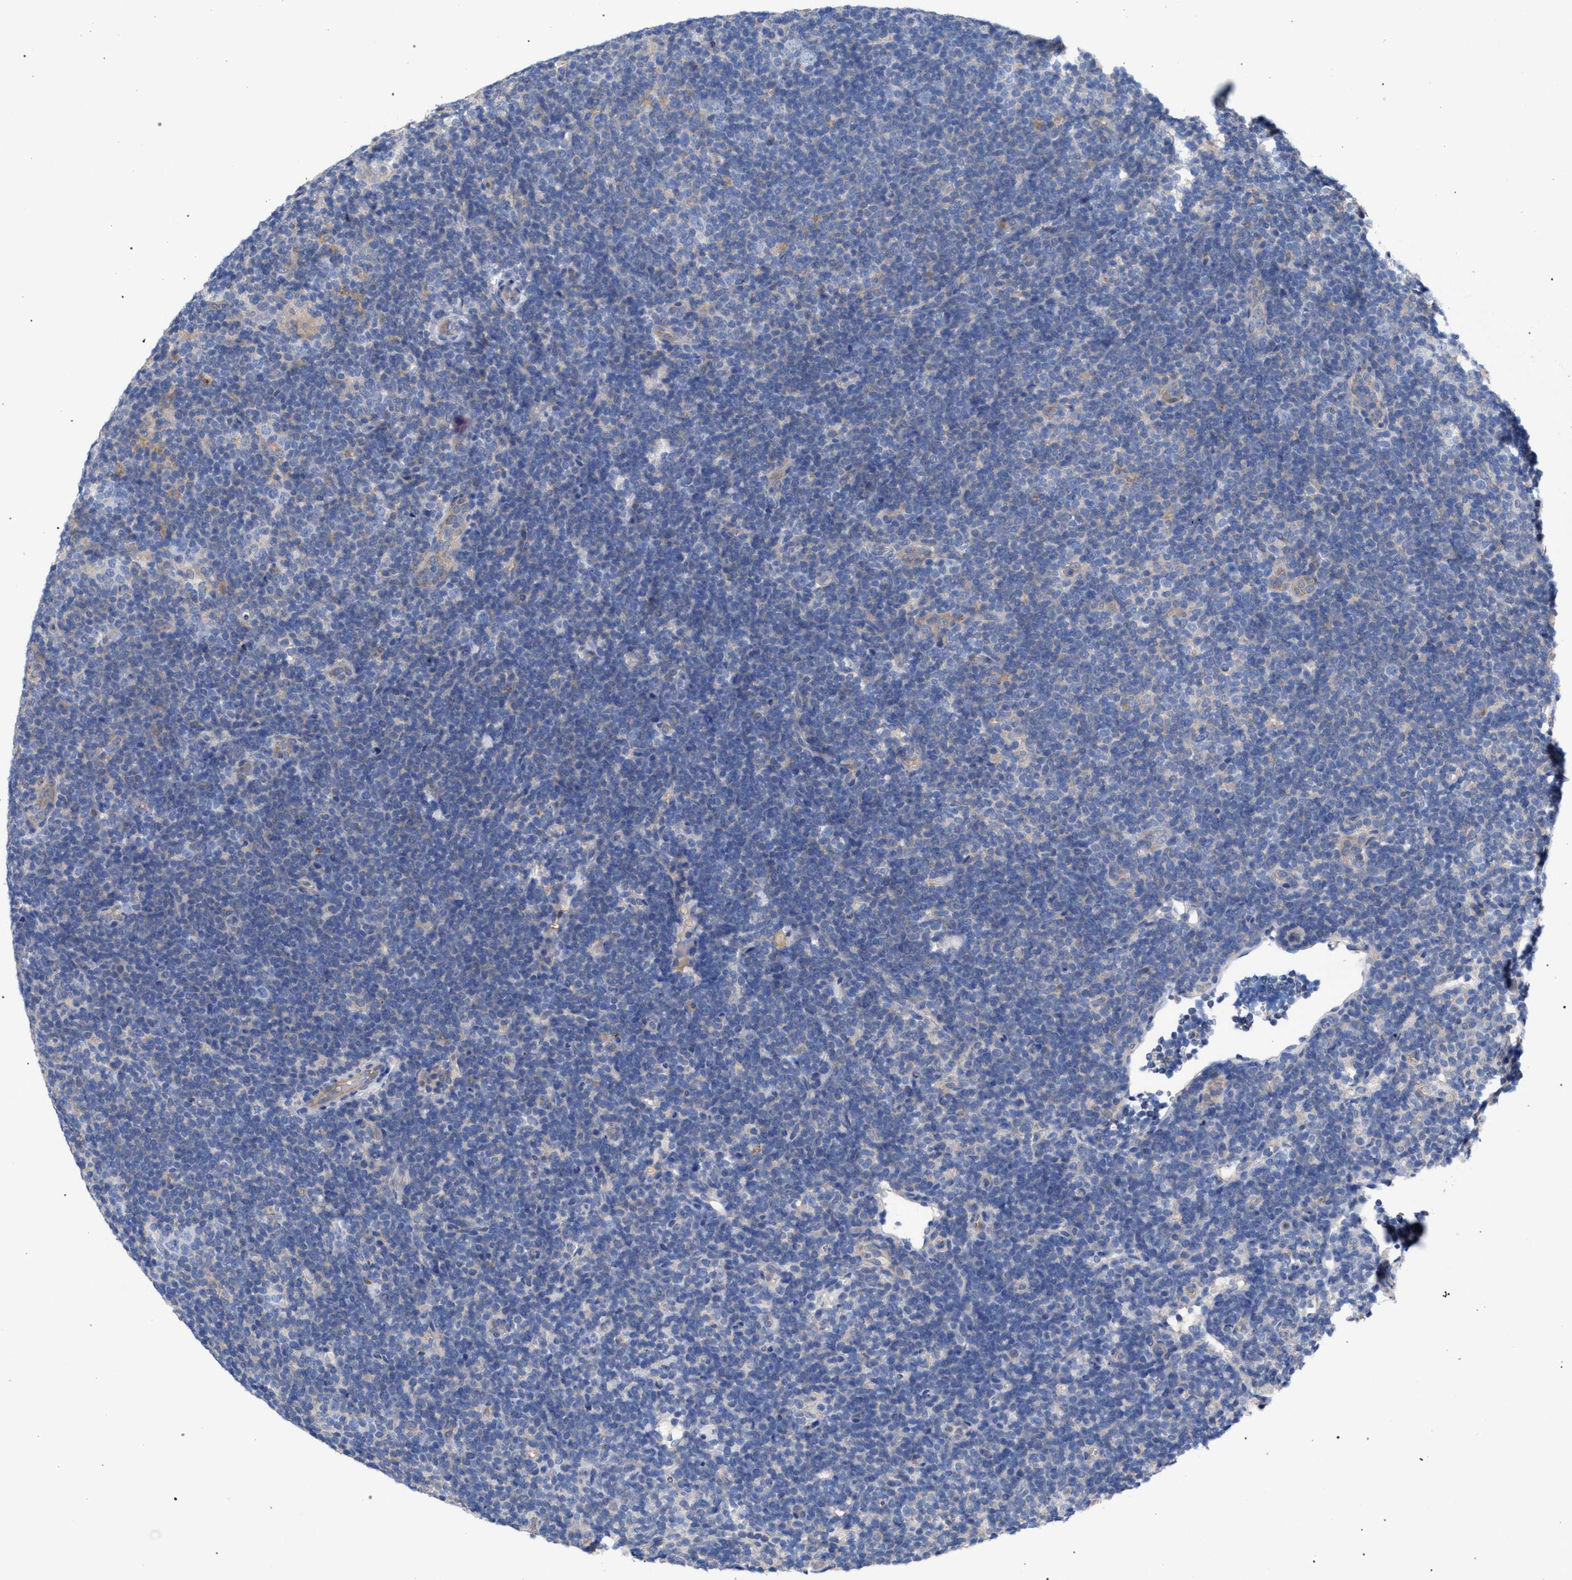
{"staining": {"intensity": "weak", "quantity": "<25%", "location": "cytoplasmic/membranous"}, "tissue": "lymphoma", "cell_type": "Tumor cells", "image_type": "cancer", "snomed": [{"axis": "morphology", "description": "Hodgkin's disease, NOS"}, {"axis": "topography", "description": "Lymph node"}], "caption": "The image demonstrates no staining of tumor cells in lymphoma.", "gene": "GMPR", "patient": {"sex": "female", "age": 57}}